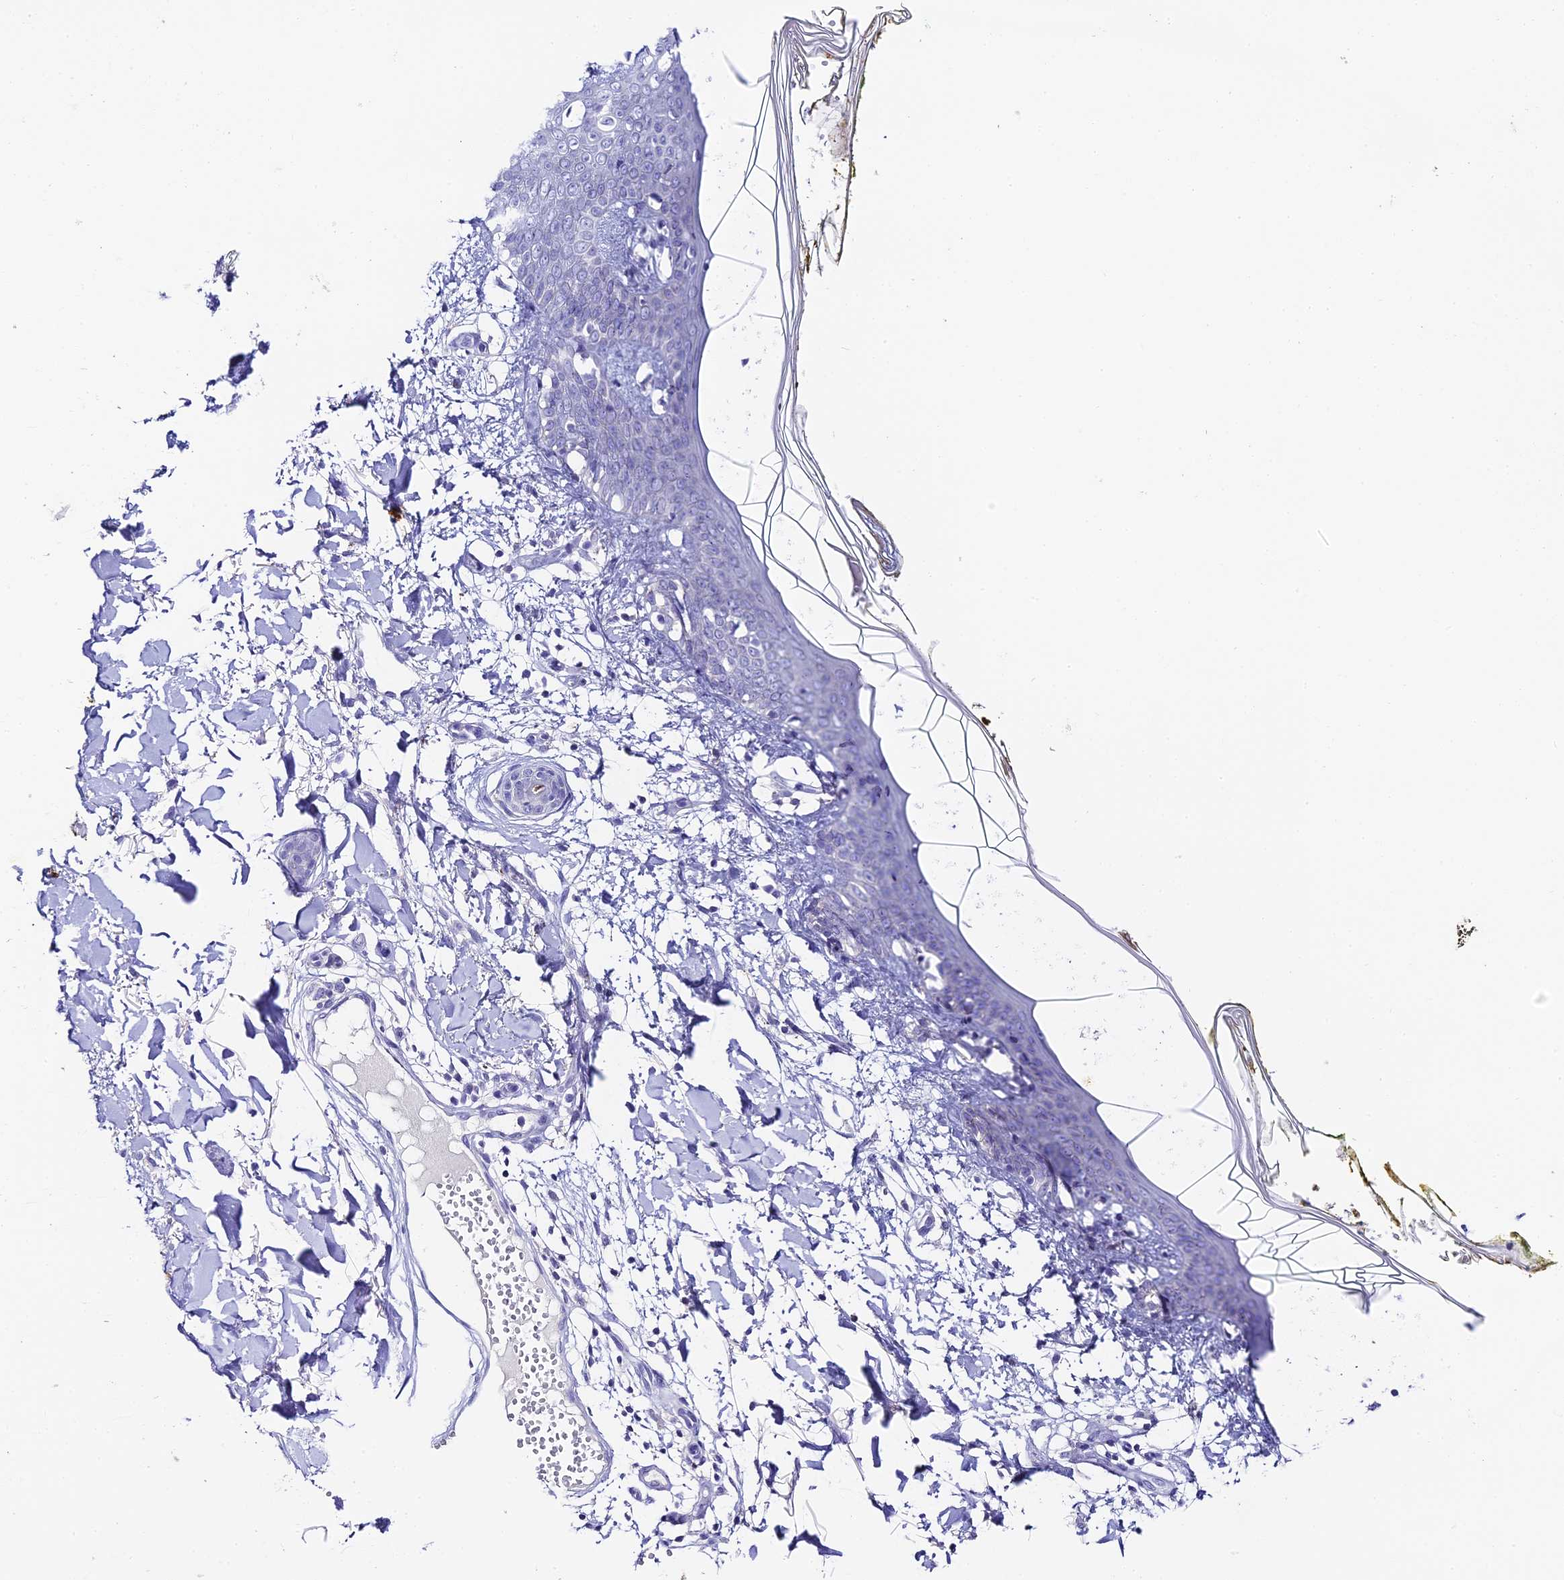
{"staining": {"intensity": "negative", "quantity": "none", "location": "none"}, "tissue": "skin", "cell_type": "Fibroblasts", "image_type": "normal", "snomed": [{"axis": "morphology", "description": "Normal tissue, NOS"}, {"axis": "topography", "description": "Skin"}], "caption": "Photomicrograph shows no significant protein staining in fibroblasts of normal skin. (IHC, brightfield microscopy, high magnification).", "gene": "C12orf29", "patient": {"sex": "female", "age": 34}}